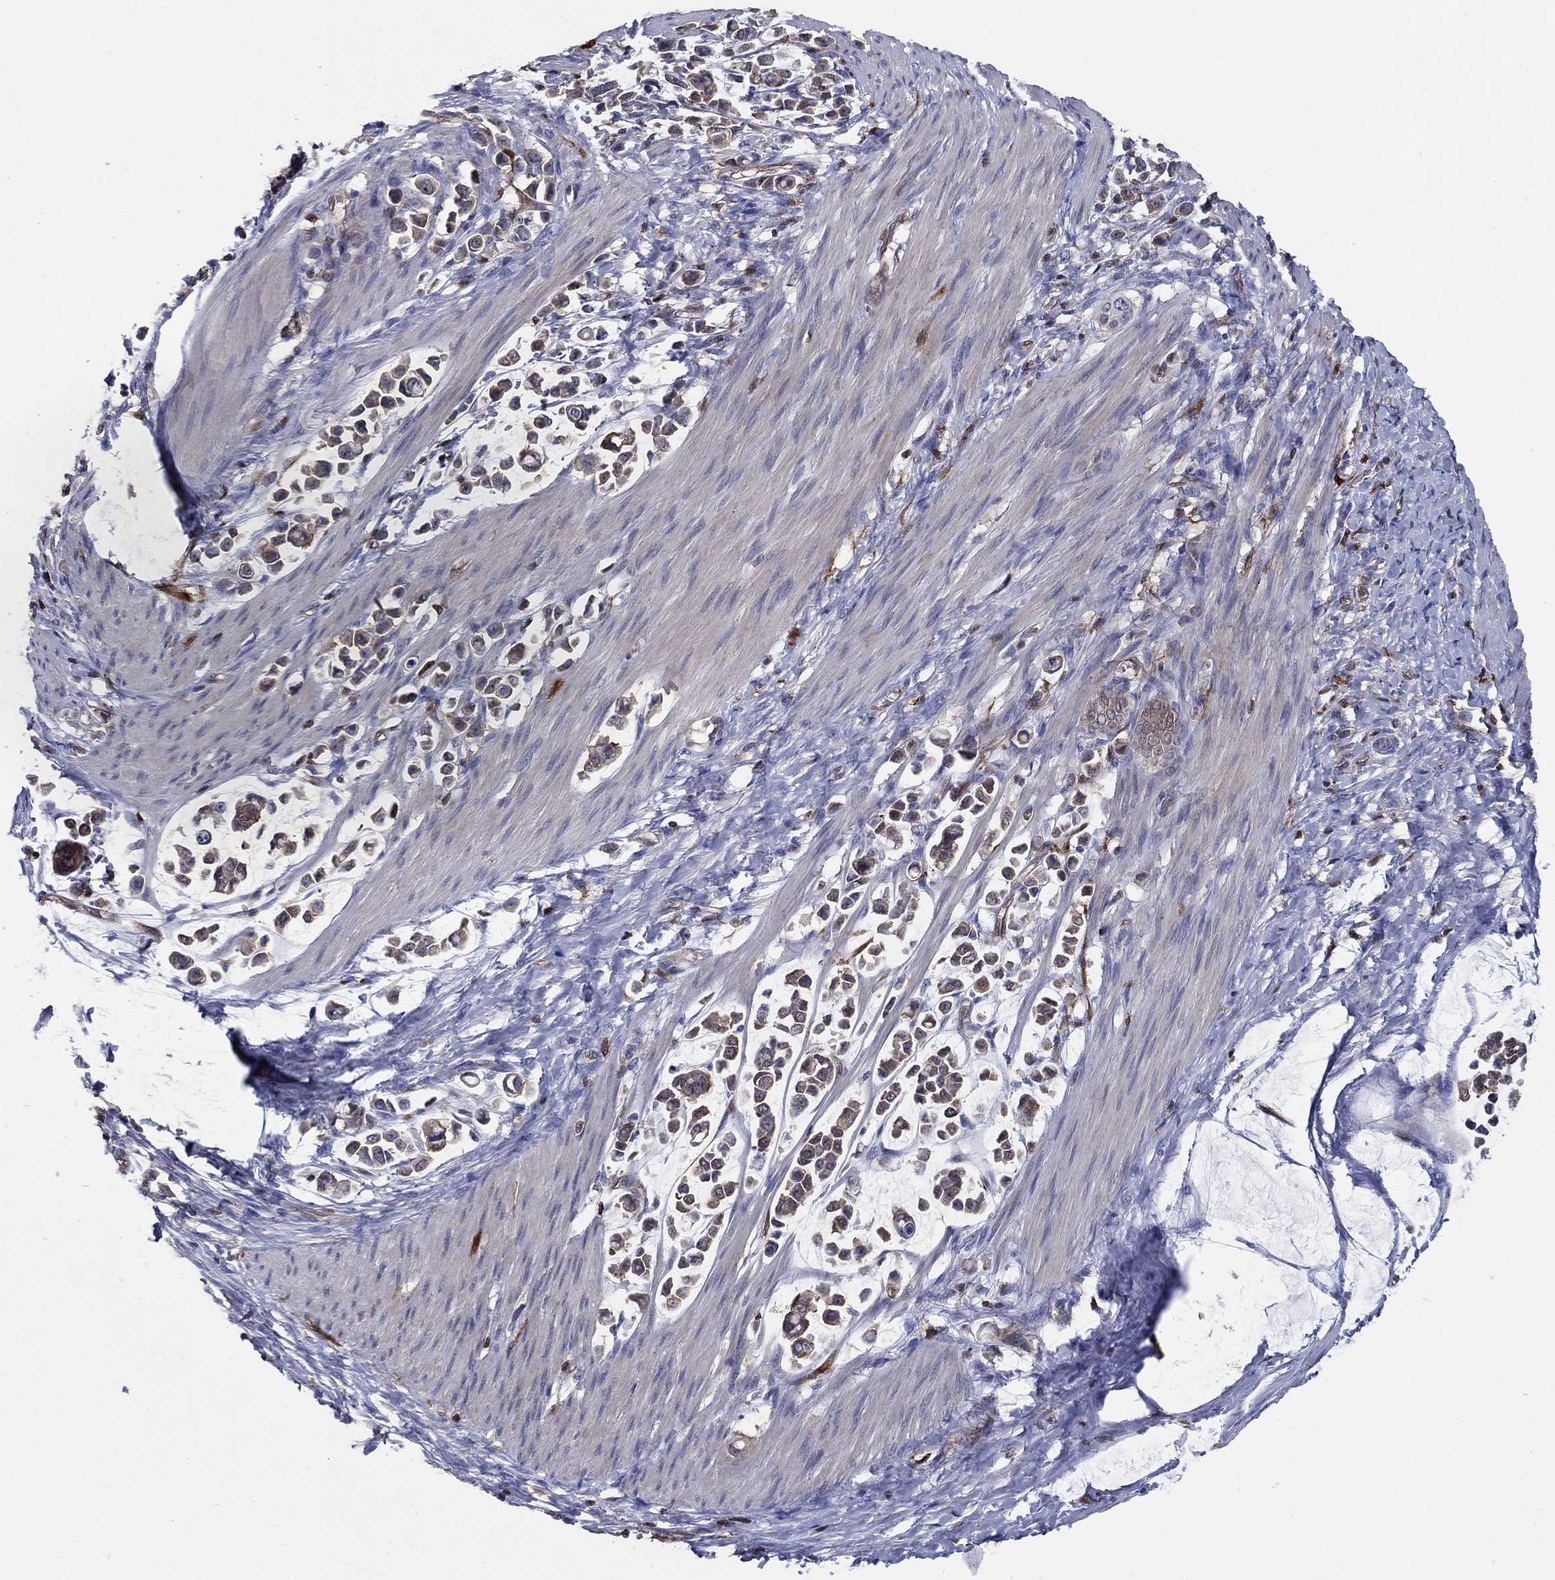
{"staining": {"intensity": "weak", "quantity": ">75%", "location": "cytoplasmic/membranous"}, "tissue": "stomach cancer", "cell_type": "Tumor cells", "image_type": "cancer", "snomed": [{"axis": "morphology", "description": "Adenocarcinoma, NOS"}, {"axis": "topography", "description": "Stomach"}], "caption": "An image of stomach adenocarcinoma stained for a protein shows weak cytoplasmic/membranous brown staining in tumor cells.", "gene": "AGFG2", "patient": {"sex": "male", "age": 82}}